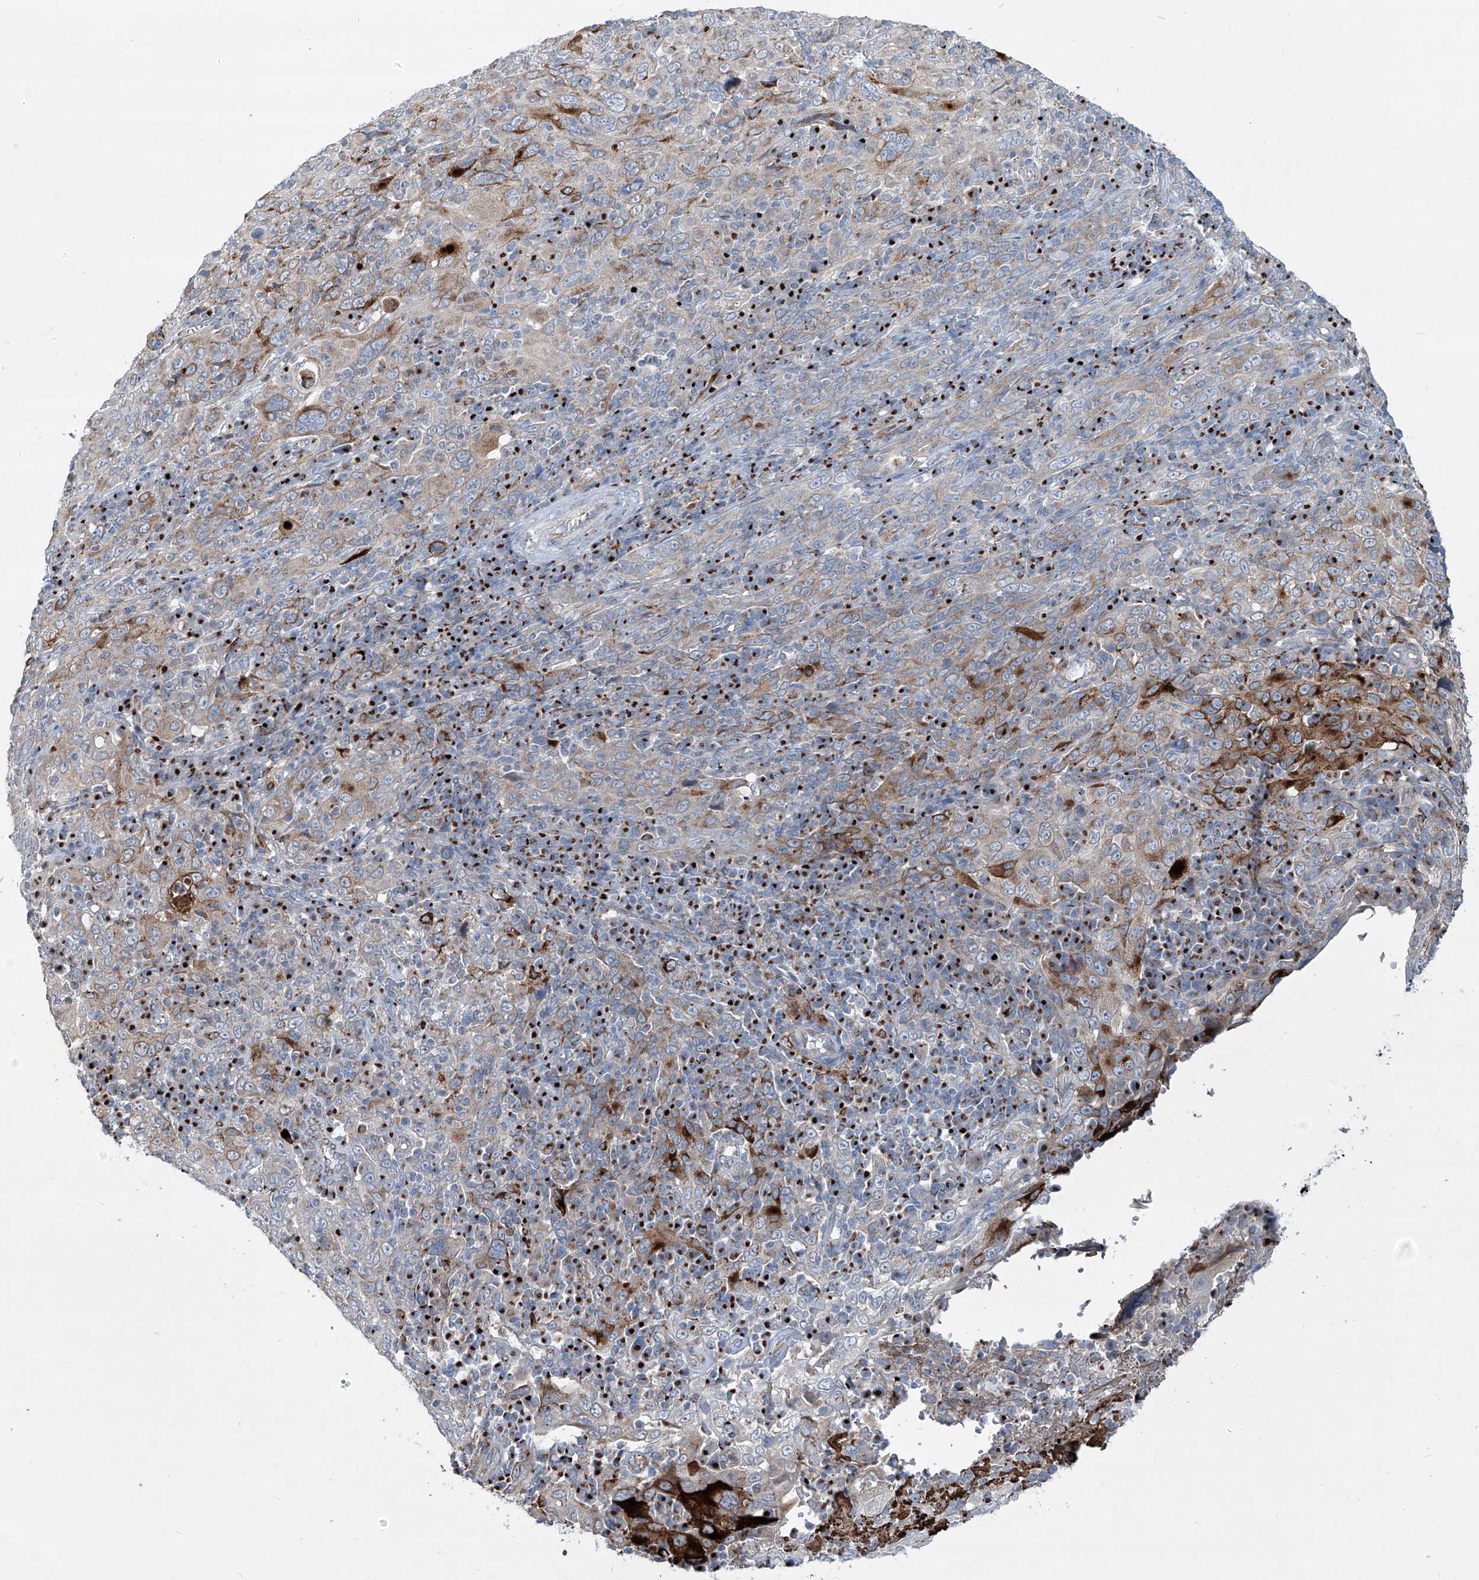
{"staining": {"intensity": "strong", "quantity": "<25%", "location": "cytoplasmic/membranous"}, "tissue": "cervical cancer", "cell_type": "Tumor cells", "image_type": "cancer", "snomed": [{"axis": "morphology", "description": "Squamous cell carcinoma, NOS"}, {"axis": "topography", "description": "Cervix"}], "caption": "The photomicrograph exhibits immunohistochemical staining of cervical cancer (squamous cell carcinoma). There is strong cytoplasmic/membranous positivity is seen in approximately <25% of tumor cells.", "gene": "CDH5", "patient": {"sex": "female", "age": 46}}